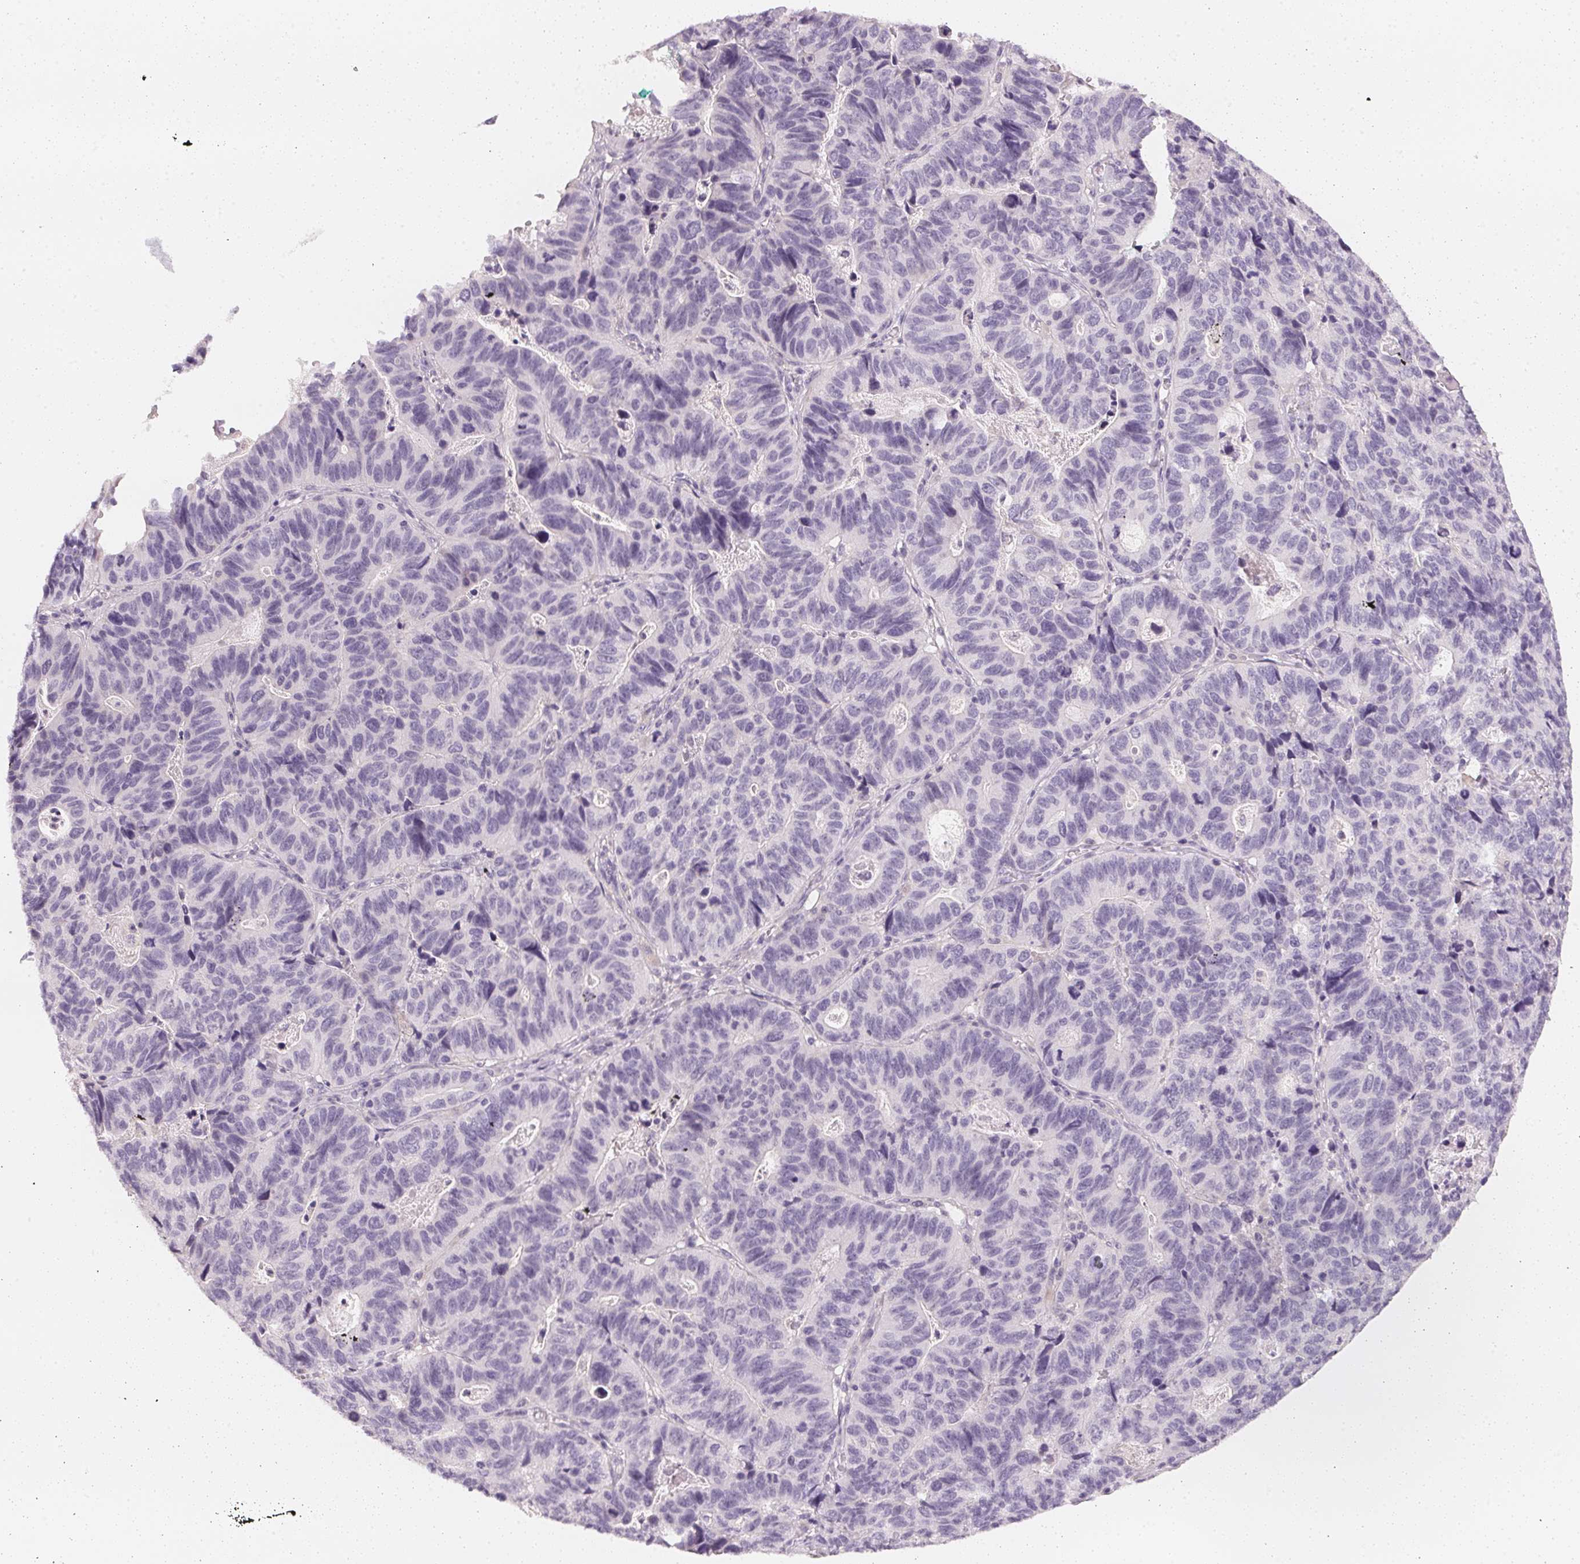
{"staining": {"intensity": "negative", "quantity": "none", "location": "none"}, "tissue": "stomach cancer", "cell_type": "Tumor cells", "image_type": "cancer", "snomed": [{"axis": "morphology", "description": "Adenocarcinoma, NOS"}, {"axis": "topography", "description": "Stomach, upper"}], "caption": "A histopathology image of stomach cancer (adenocarcinoma) stained for a protein exhibits no brown staining in tumor cells. (Stains: DAB (3,3'-diaminobenzidine) IHC with hematoxylin counter stain, Microscopy: brightfield microscopy at high magnification).", "gene": "CFAP276", "patient": {"sex": "female", "age": 67}}